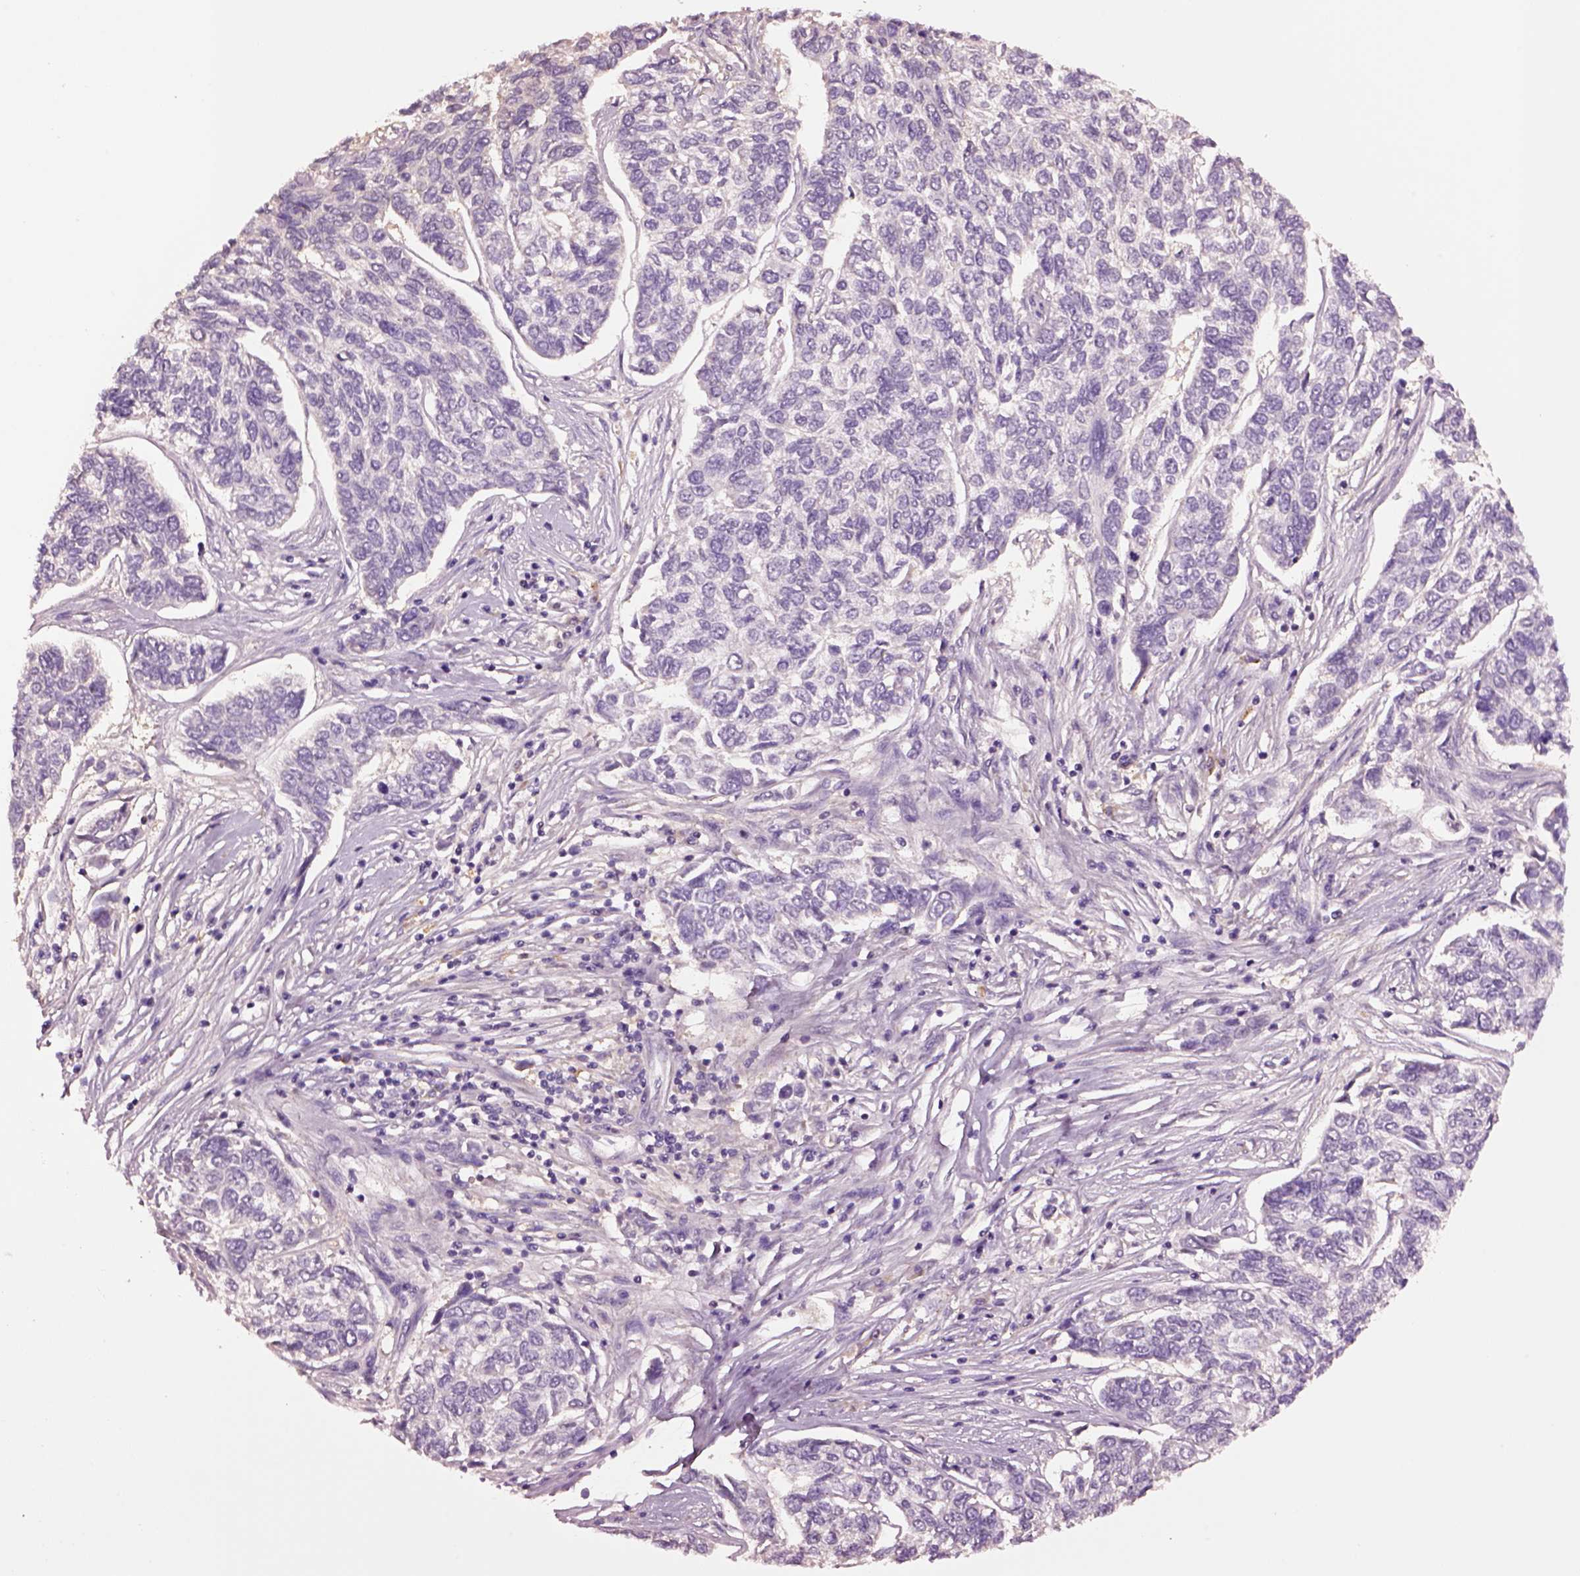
{"staining": {"intensity": "negative", "quantity": "none", "location": "none"}, "tissue": "skin cancer", "cell_type": "Tumor cells", "image_type": "cancer", "snomed": [{"axis": "morphology", "description": "Basal cell carcinoma"}, {"axis": "topography", "description": "Skin"}], "caption": "Immunohistochemistry (IHC) photomicrograph of human skin basal cell carcinoma stained for a protein (brown), which exhibits no staining in tumor cells. Brightfield microscopy of immunohistochemistry (IHC) stained with DAB (brown) and hematoxylin (blue), captured at high magnification.", "gene": "CLPSL1", "patient": {"sex": "female", "age": 65}}